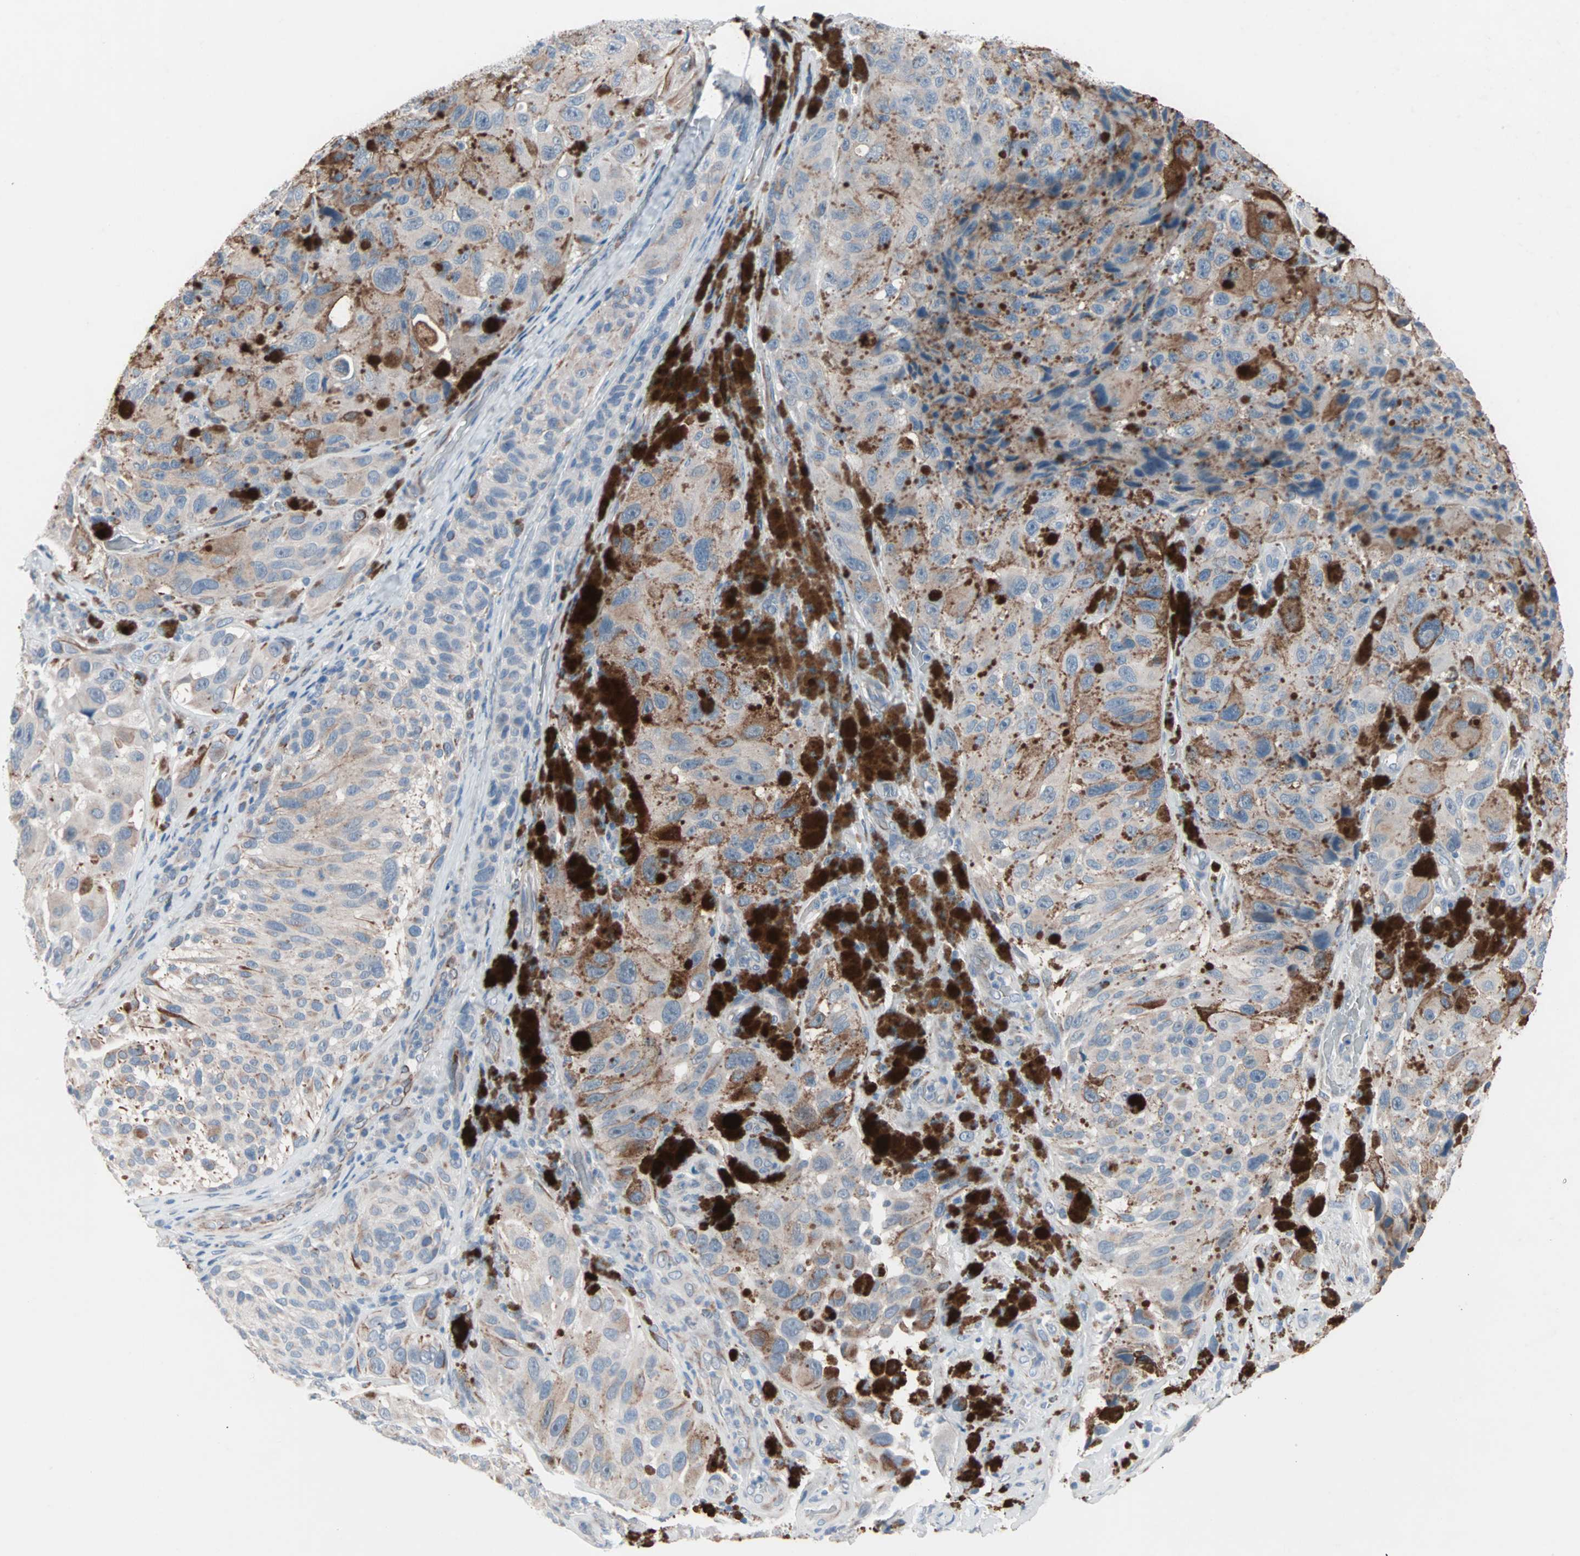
{"staining": {"intensity": "weak", "quantity": "<25%", "location": "cytoplasmic/membranous"}, "tissue": "melanoma", "cell_type": "Tumor cells", "image_type": "cancer", "snomed": [{"axis": "morphology", "description": "Malignant melanoma, NOS"}, {"axis": "topography", "description": "Skin"}], "caption": "Human melanoma stained for a protein using immunohistochemistry (IHC) reveals no expression in tumor cells.", "gene": "ULBP1", "patient": {"sex": "female", "age": 73}}